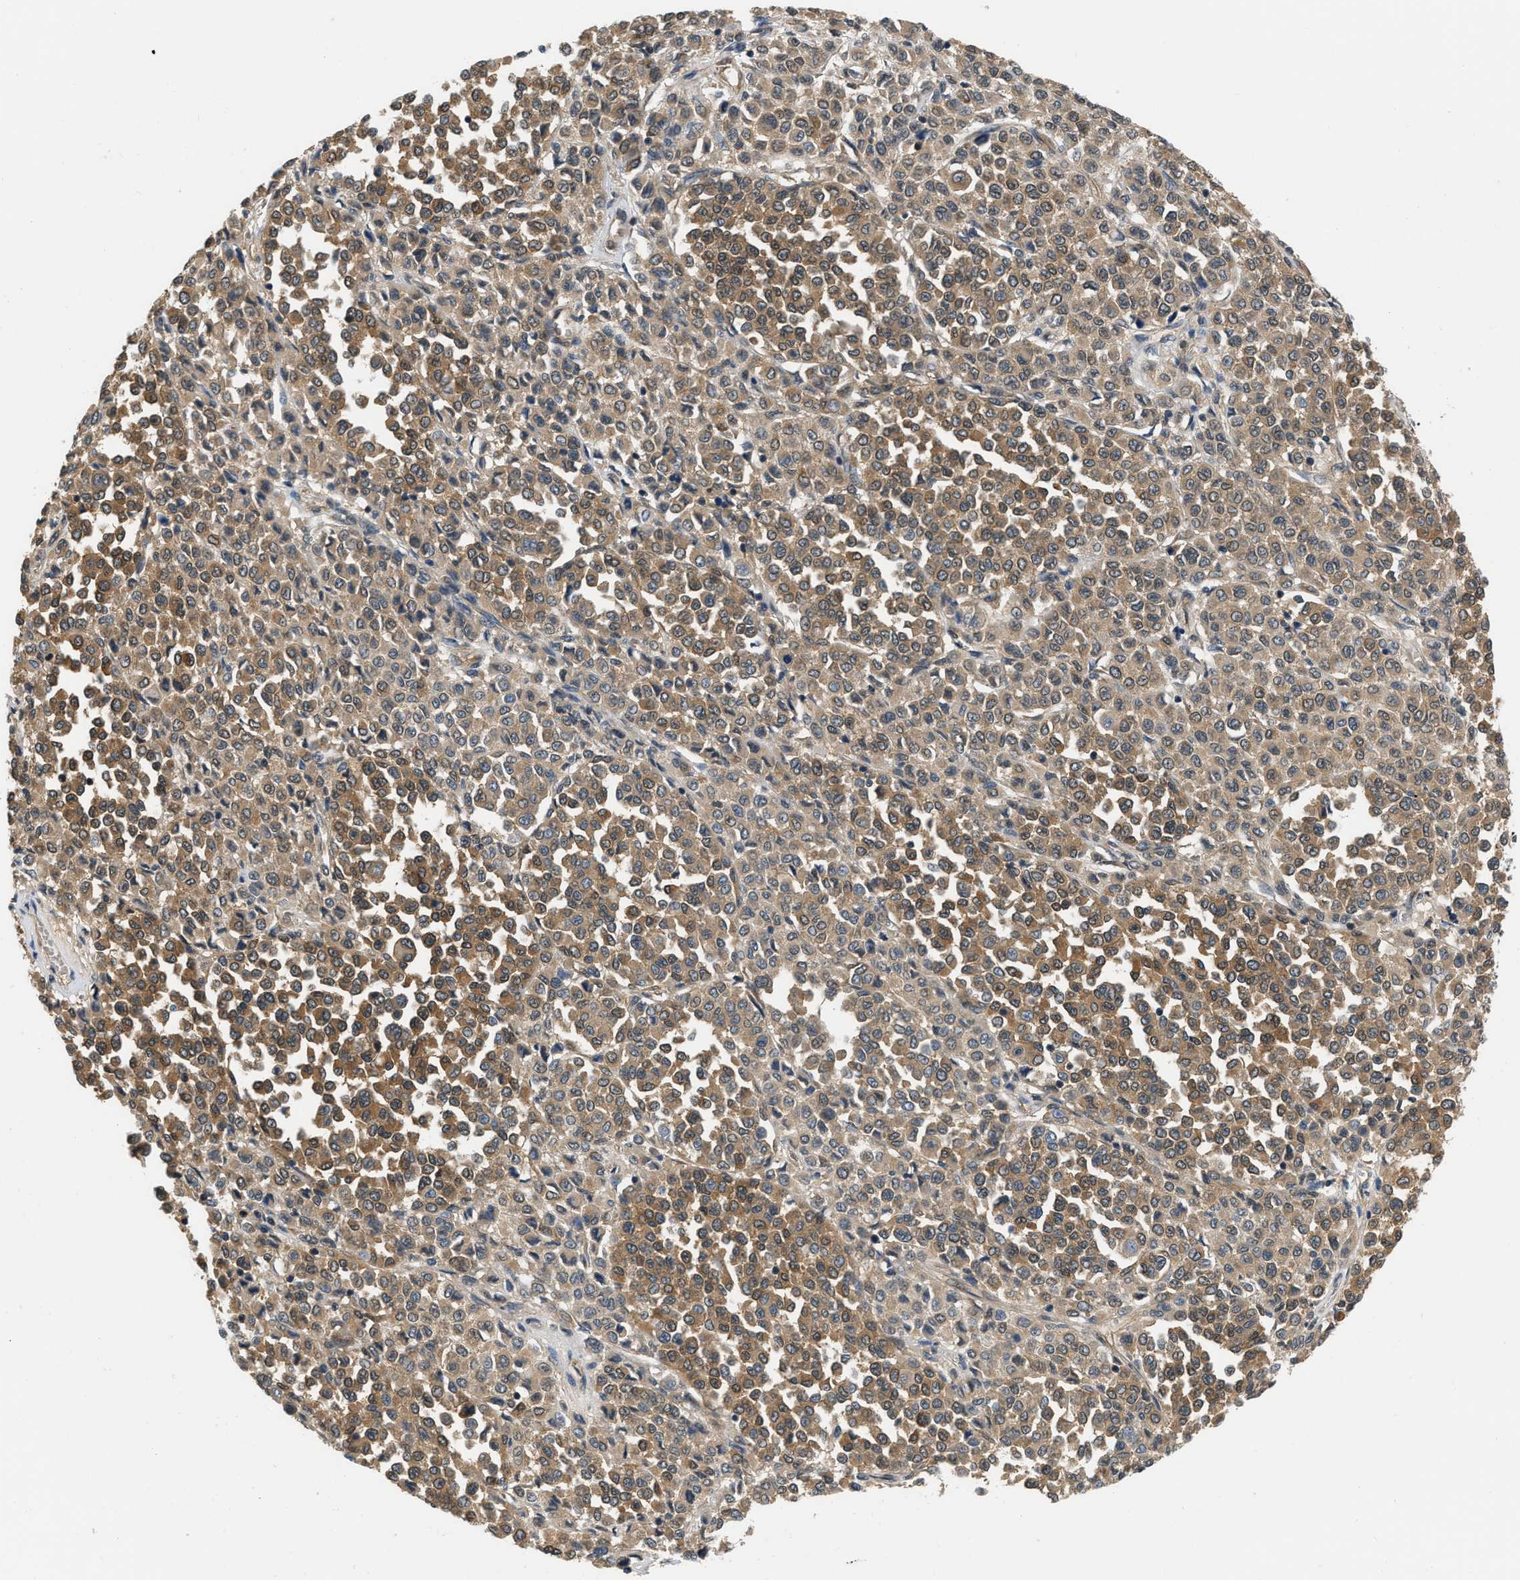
{"staining": {"intensity": "moderate", "quantity": ">75%", "location": "cytoplasmic/membranous"}, "tissue": "melanoma", "cell_type": "Tumor cells", "image_type": "cancer", "snomed": [{"axis": "morphology", "description": "Malignant melanoma, Metastatic site"}, {"axis": "topography", "description": "Pancreas"}], "caption": "Immunohistochemistry of melanoma exhibits medium levels of moderate cytoplasmic/membranous expression in approximately >75% of tumor cells.", "gene": "EIF4EBP2", "patient": {"sex": "female", "age": 30}}